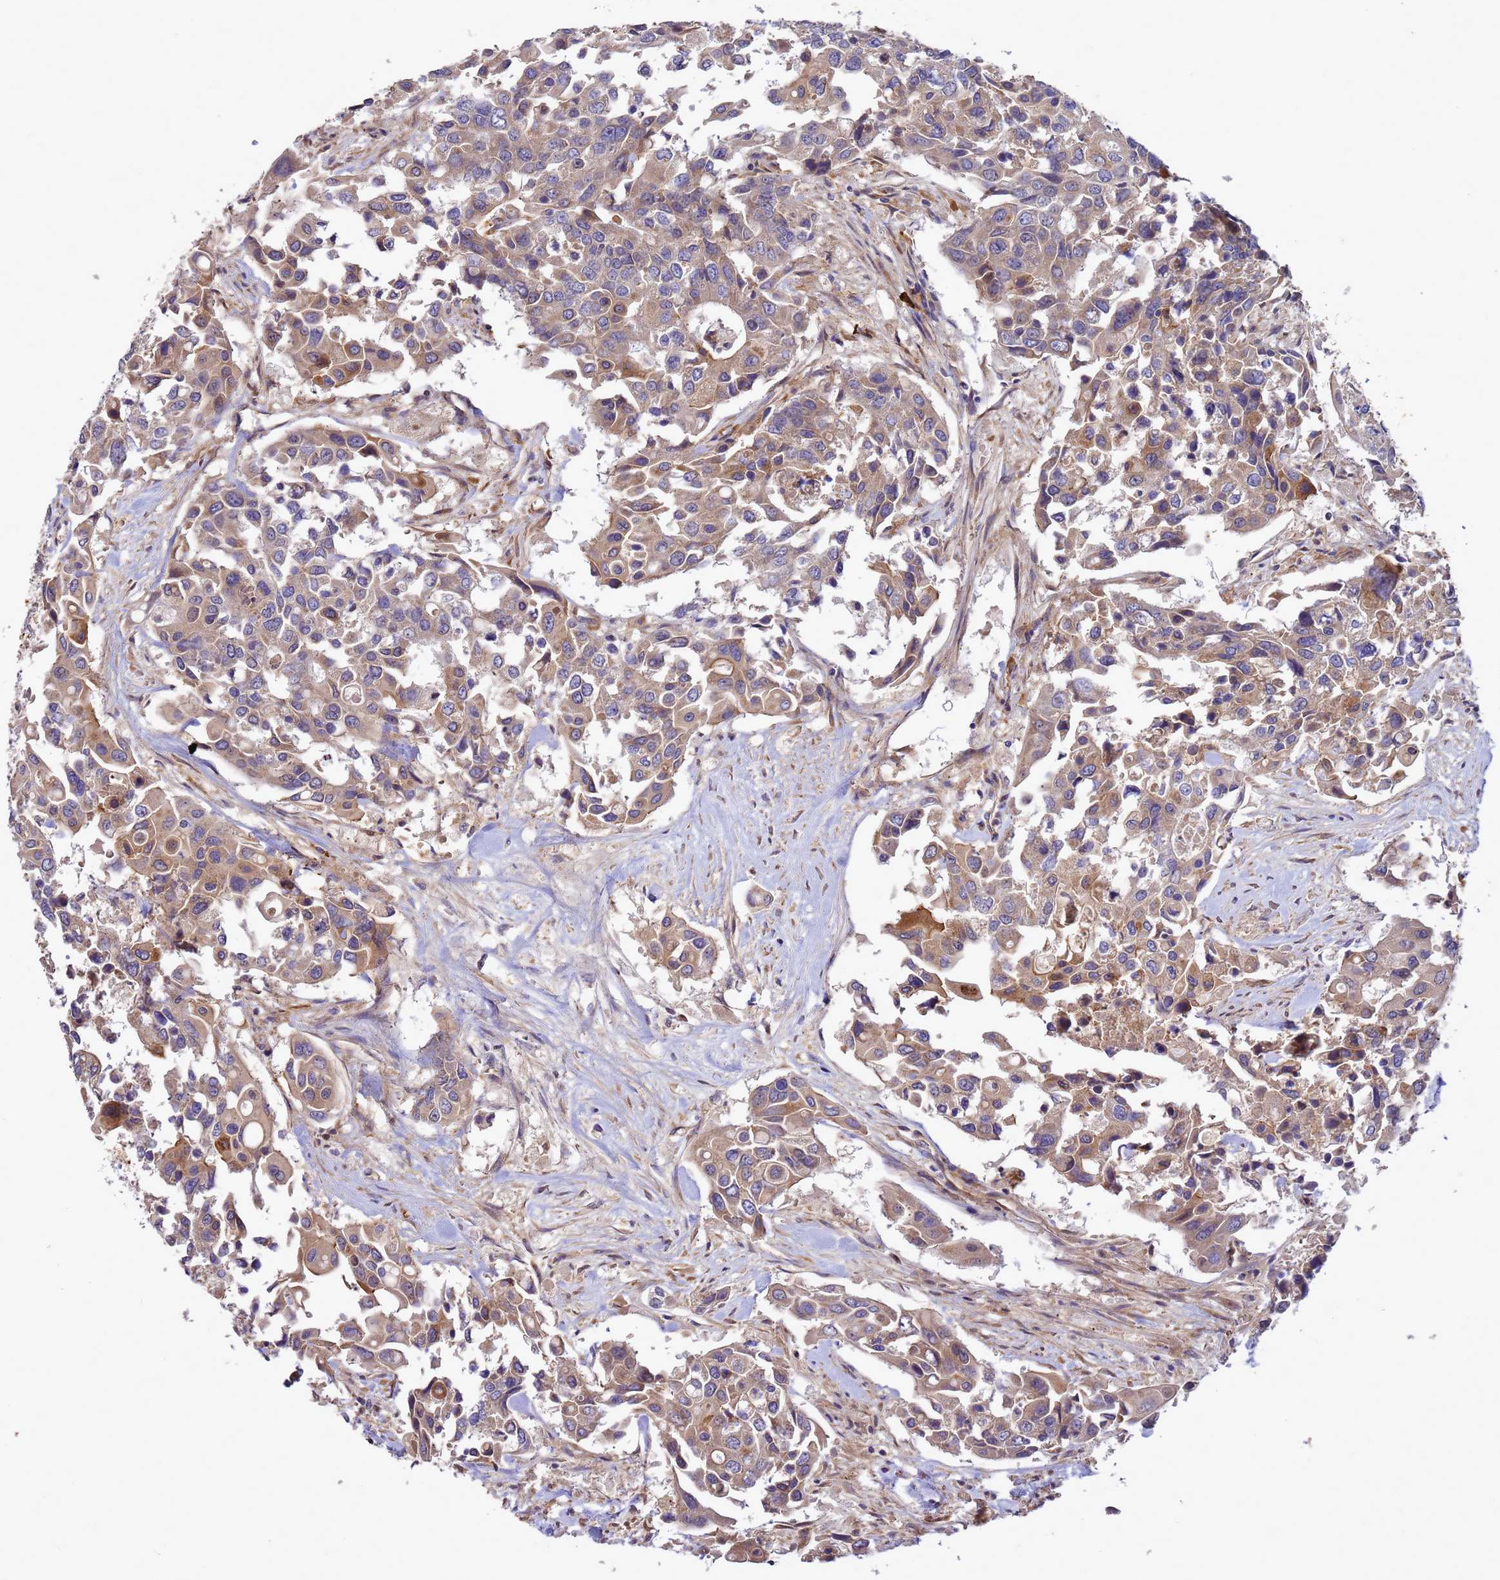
{"staining": {"intensity": "moderate", "quantity": ">75%", "location": "cytoplasmic/membranous"}, "tissue": "colorectal cancer", "cell_type": "Tumor cells", "image_type": "cancer", "snomed": [{"axis": "morphology", "description": "Adenocarcinoma, NOS"}, {"axis": "topography", "description": "Colon"}], "caption": "Immunohistochemical staining of human colorectal adenocarcinoma demonstrates medium levels of moderate cytoplasmic/membranous protein positivity in approximately >75% of tumor cells. (Stains: DAB in brown, nuclei in blue, Microscopy: brightfield microscopy at high magnification).", "gene": "RNF215", "patient": {"sex": "male", "age": 77}}